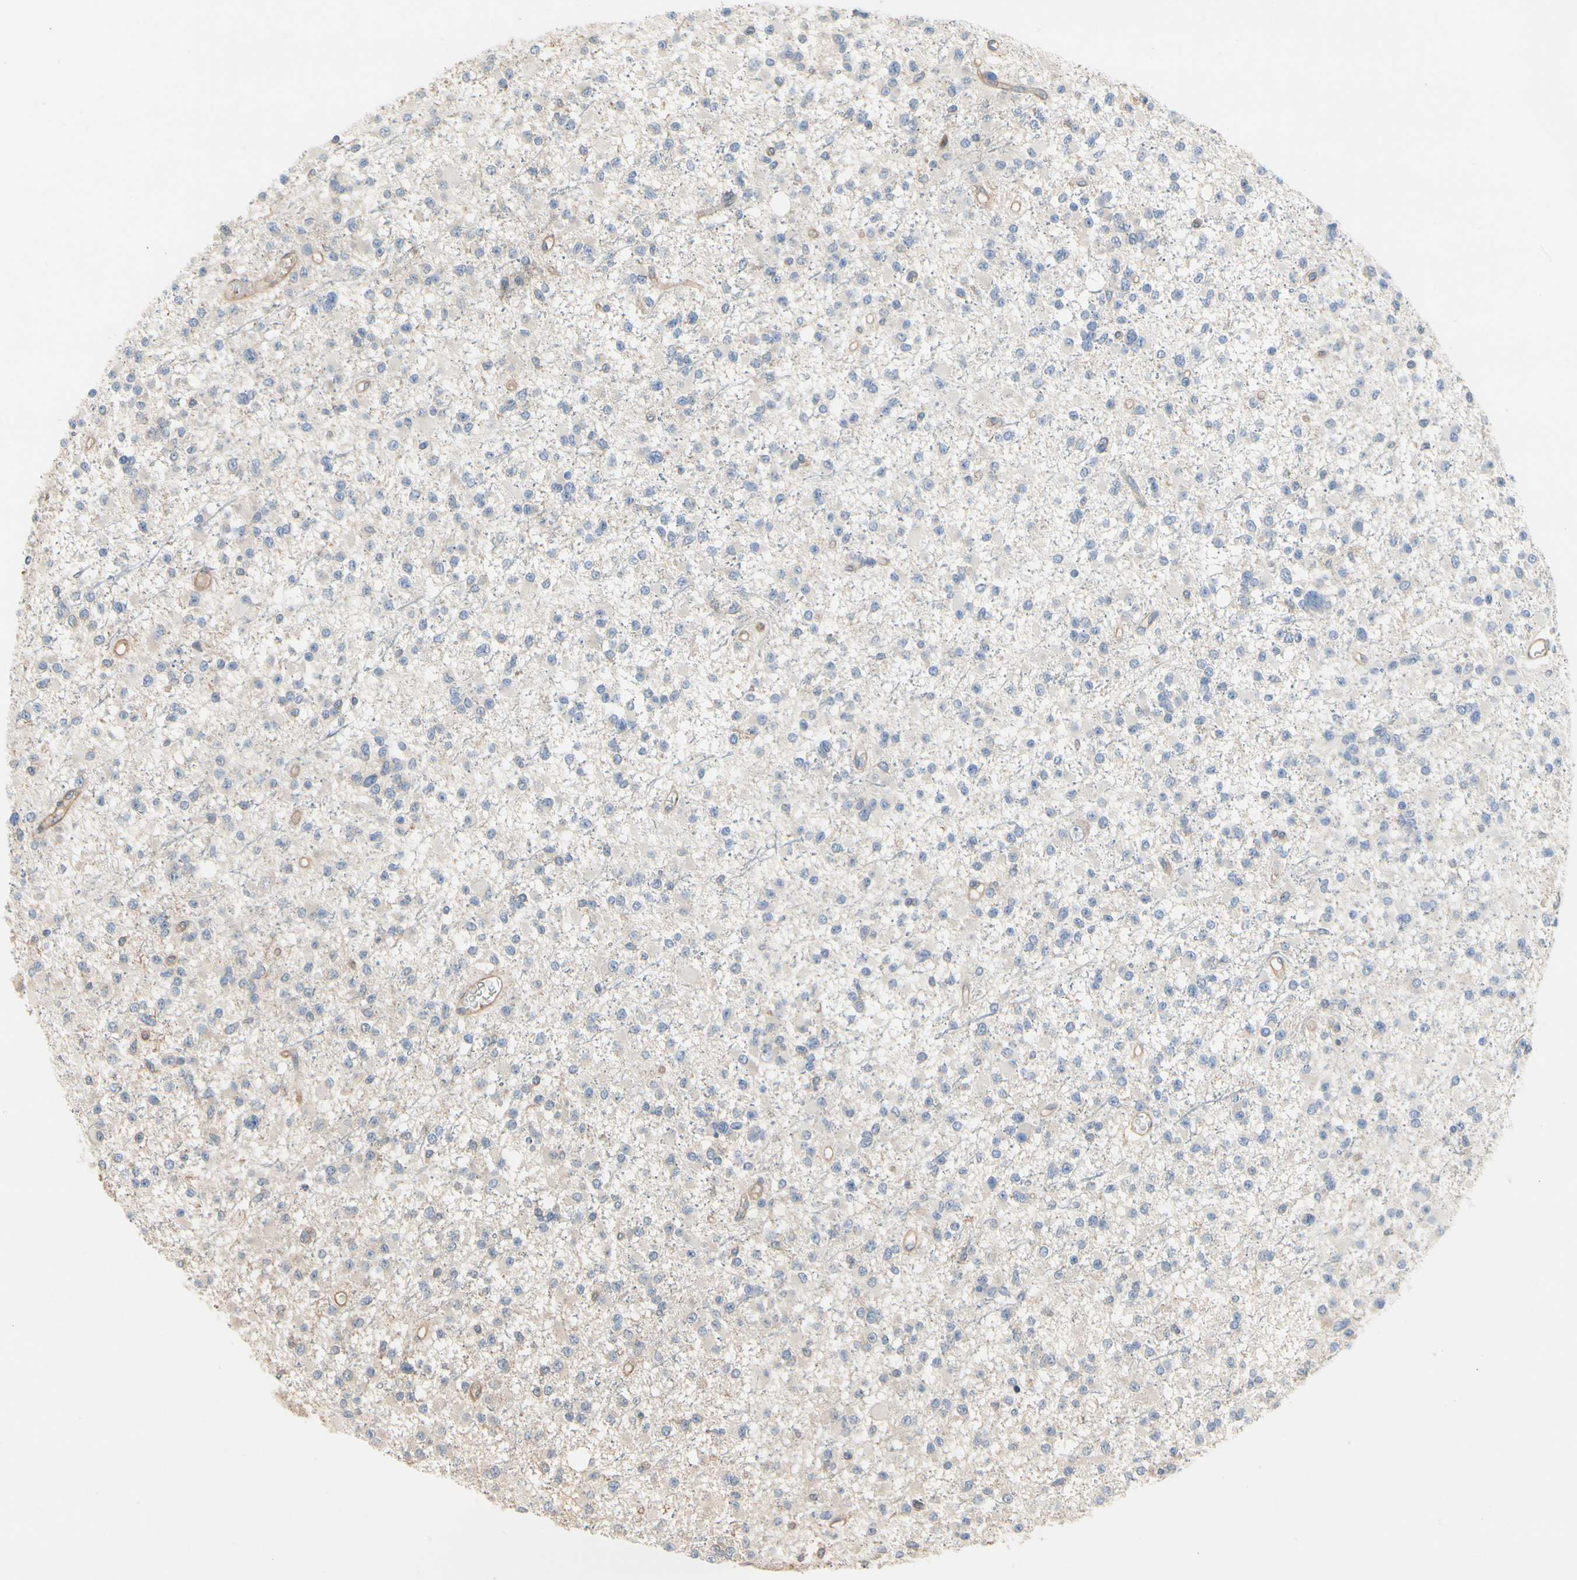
{"staining": {"intensity": "weak", "quantity": "<25%", "location": "cytoplasmic/membranous"}, "tissue": "glioma", "cell_type": "Tumor cells", "image_type": "cancer", "snomed": [{"axis": "morphology", "description": "Glioma, malignant, Low grade"}, {"axis": "topography", "description": "Brain"}], "caption": "The micrograph shows no staining of tumor cells in low-grade glioma (malignant).", "gene": "PDZK1", "patient": {"sex": "female", "age": 22}}